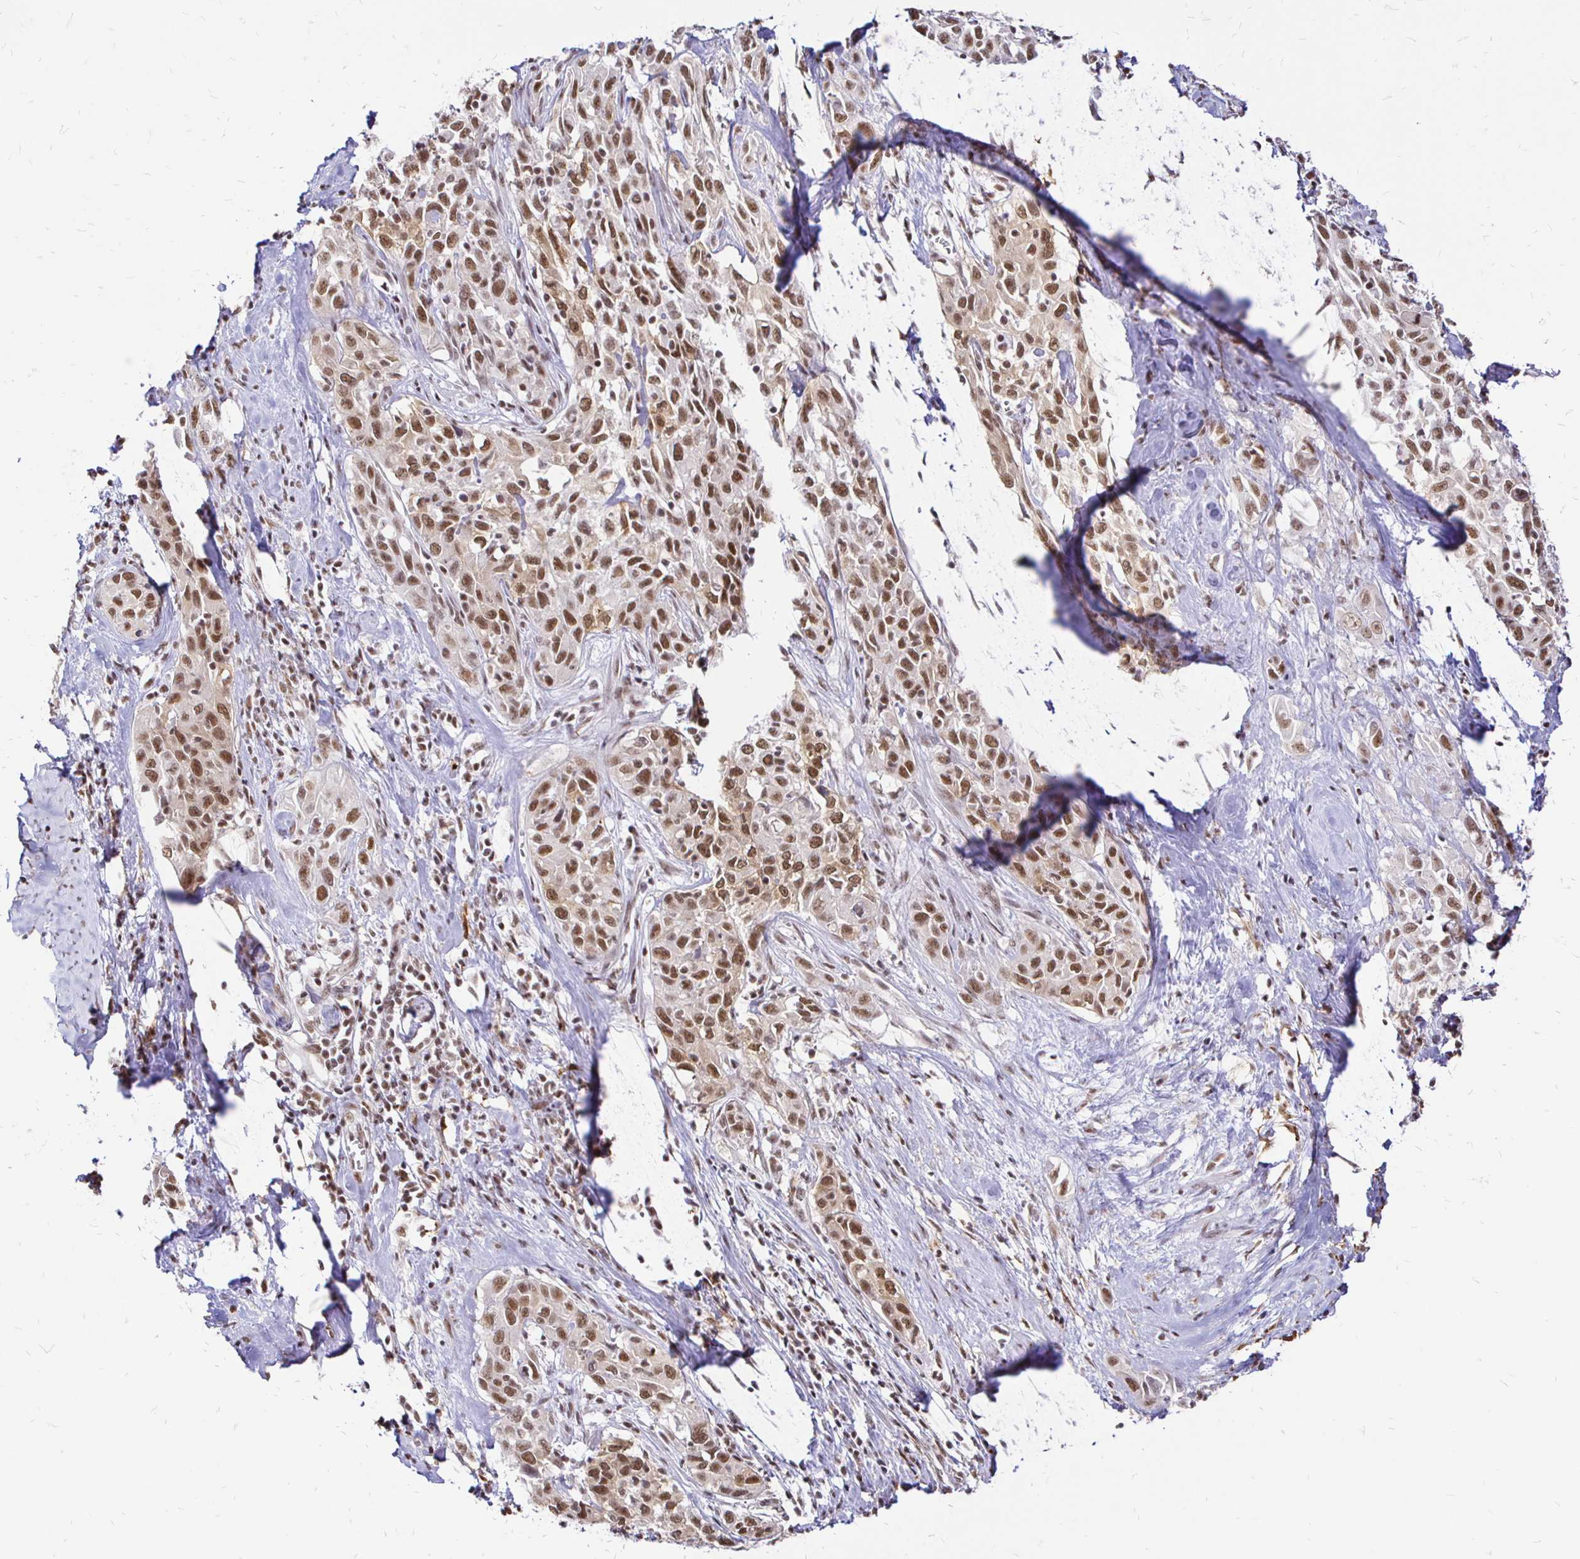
{"staining": {"intensity": "moderate", "quantity": ">75%", "location": "nuclear"}, "tissue": "cervical cancer", "cell_type": "Tumor cells", "image_type": "cancer", "snomed": [{"axis": "morphology", "description": "Squamous cell carcinoma, NOS"}, {"axis": "topography", "description": "Cervix"}], "caption": "Cervical cancer (squamous cell carcinoma) stained with DAB immunohistochemistry demonstrates medium levels of moderate nuclear staining in approximately >75% of tumor cells.", "gene": "SIN3A", "patient": {"sex": "female", "age": 51}}